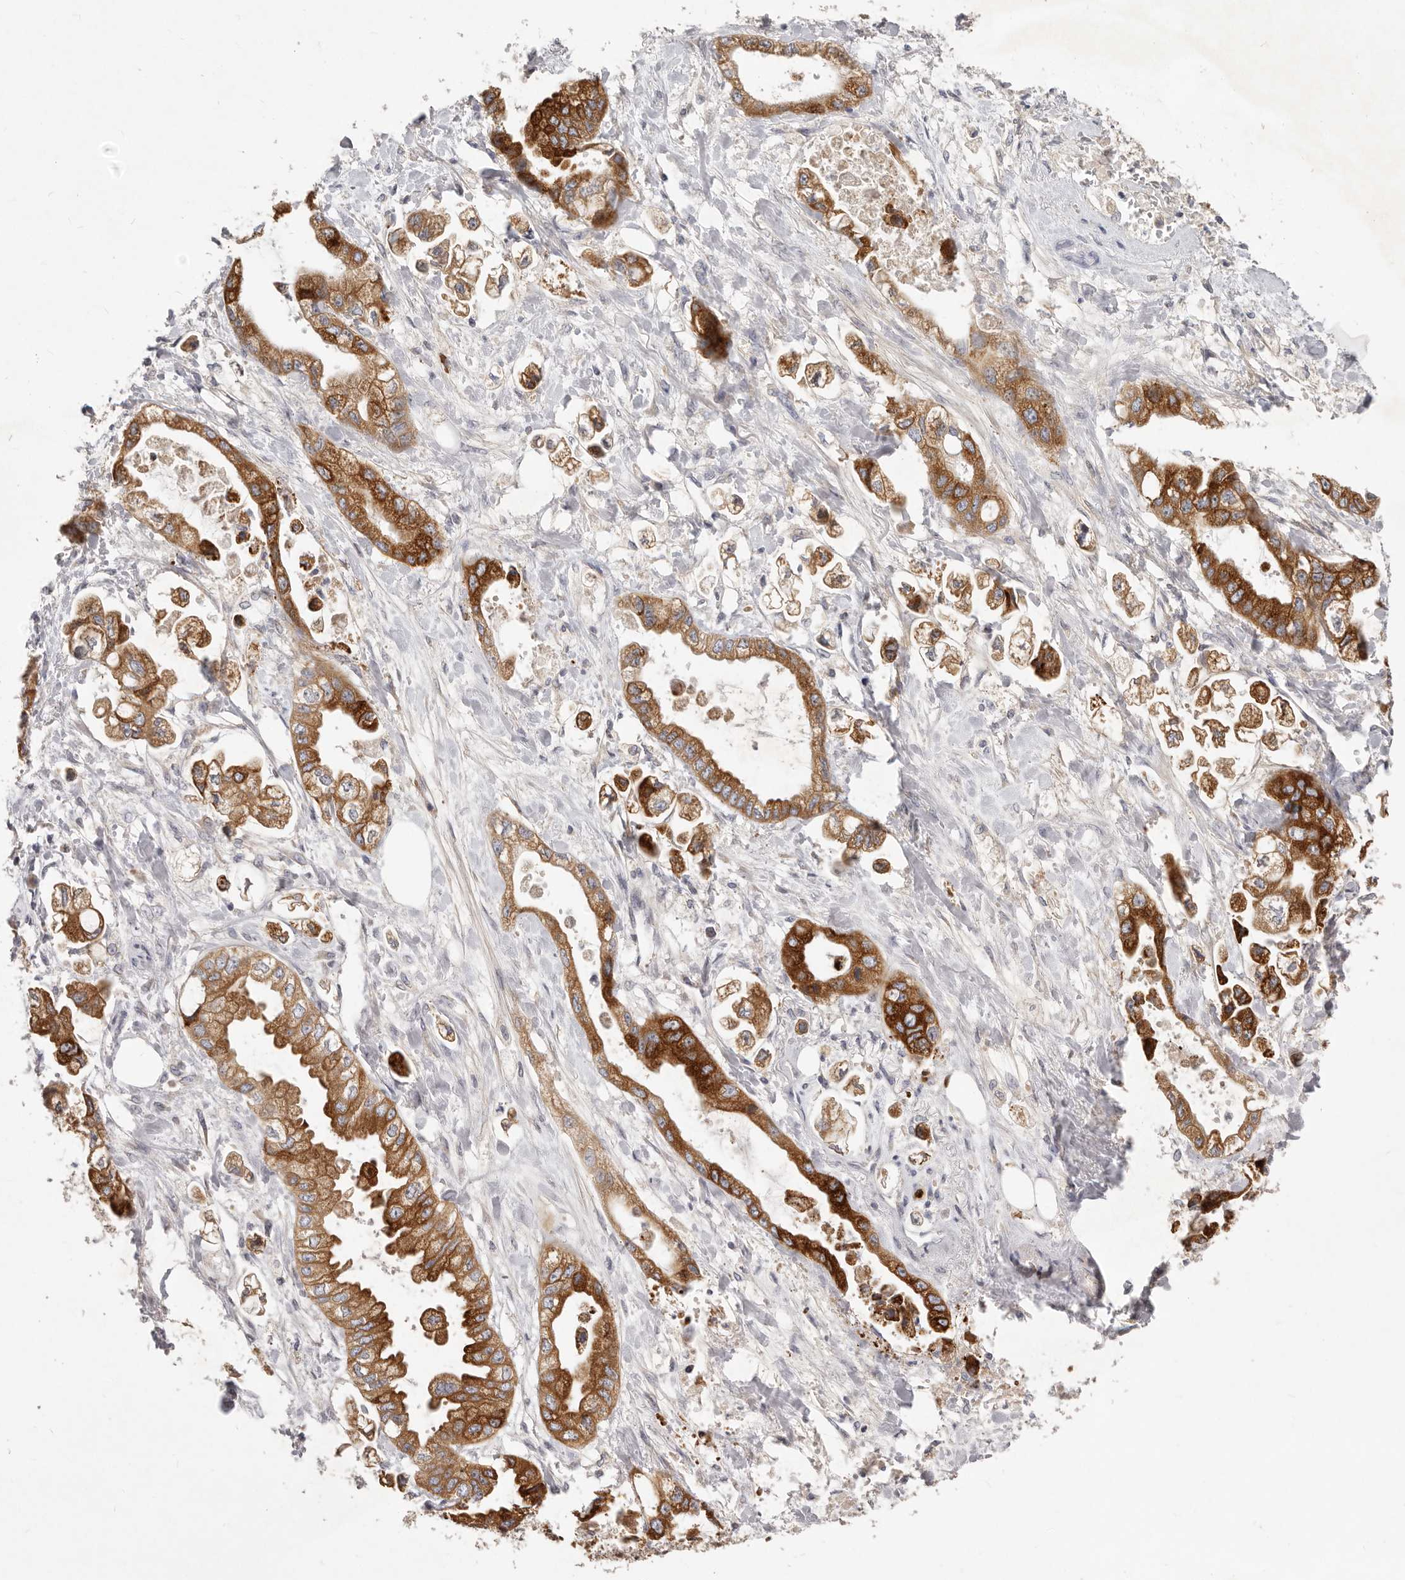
{"staining": {"intensity": "strong", "quantity": ">75%", "location": "cytoplasmic/membranous"}, "tissue": "stomach cancer", "cell_type": "Tumor cells", "image_type": "cancer", "snomed": [{"axis": "morphology", "description": "Adenocarcinoma, NOS"}, {"axis": "topography", "description": "Stomach"}], "caption": "Tumor cells reveal strong cytoplasmic/membranous staining in about >75% of cells in stomach adenocarcinoma.", "gene": "TFB2M", "patient": {"sex": "male", "age": 62}}